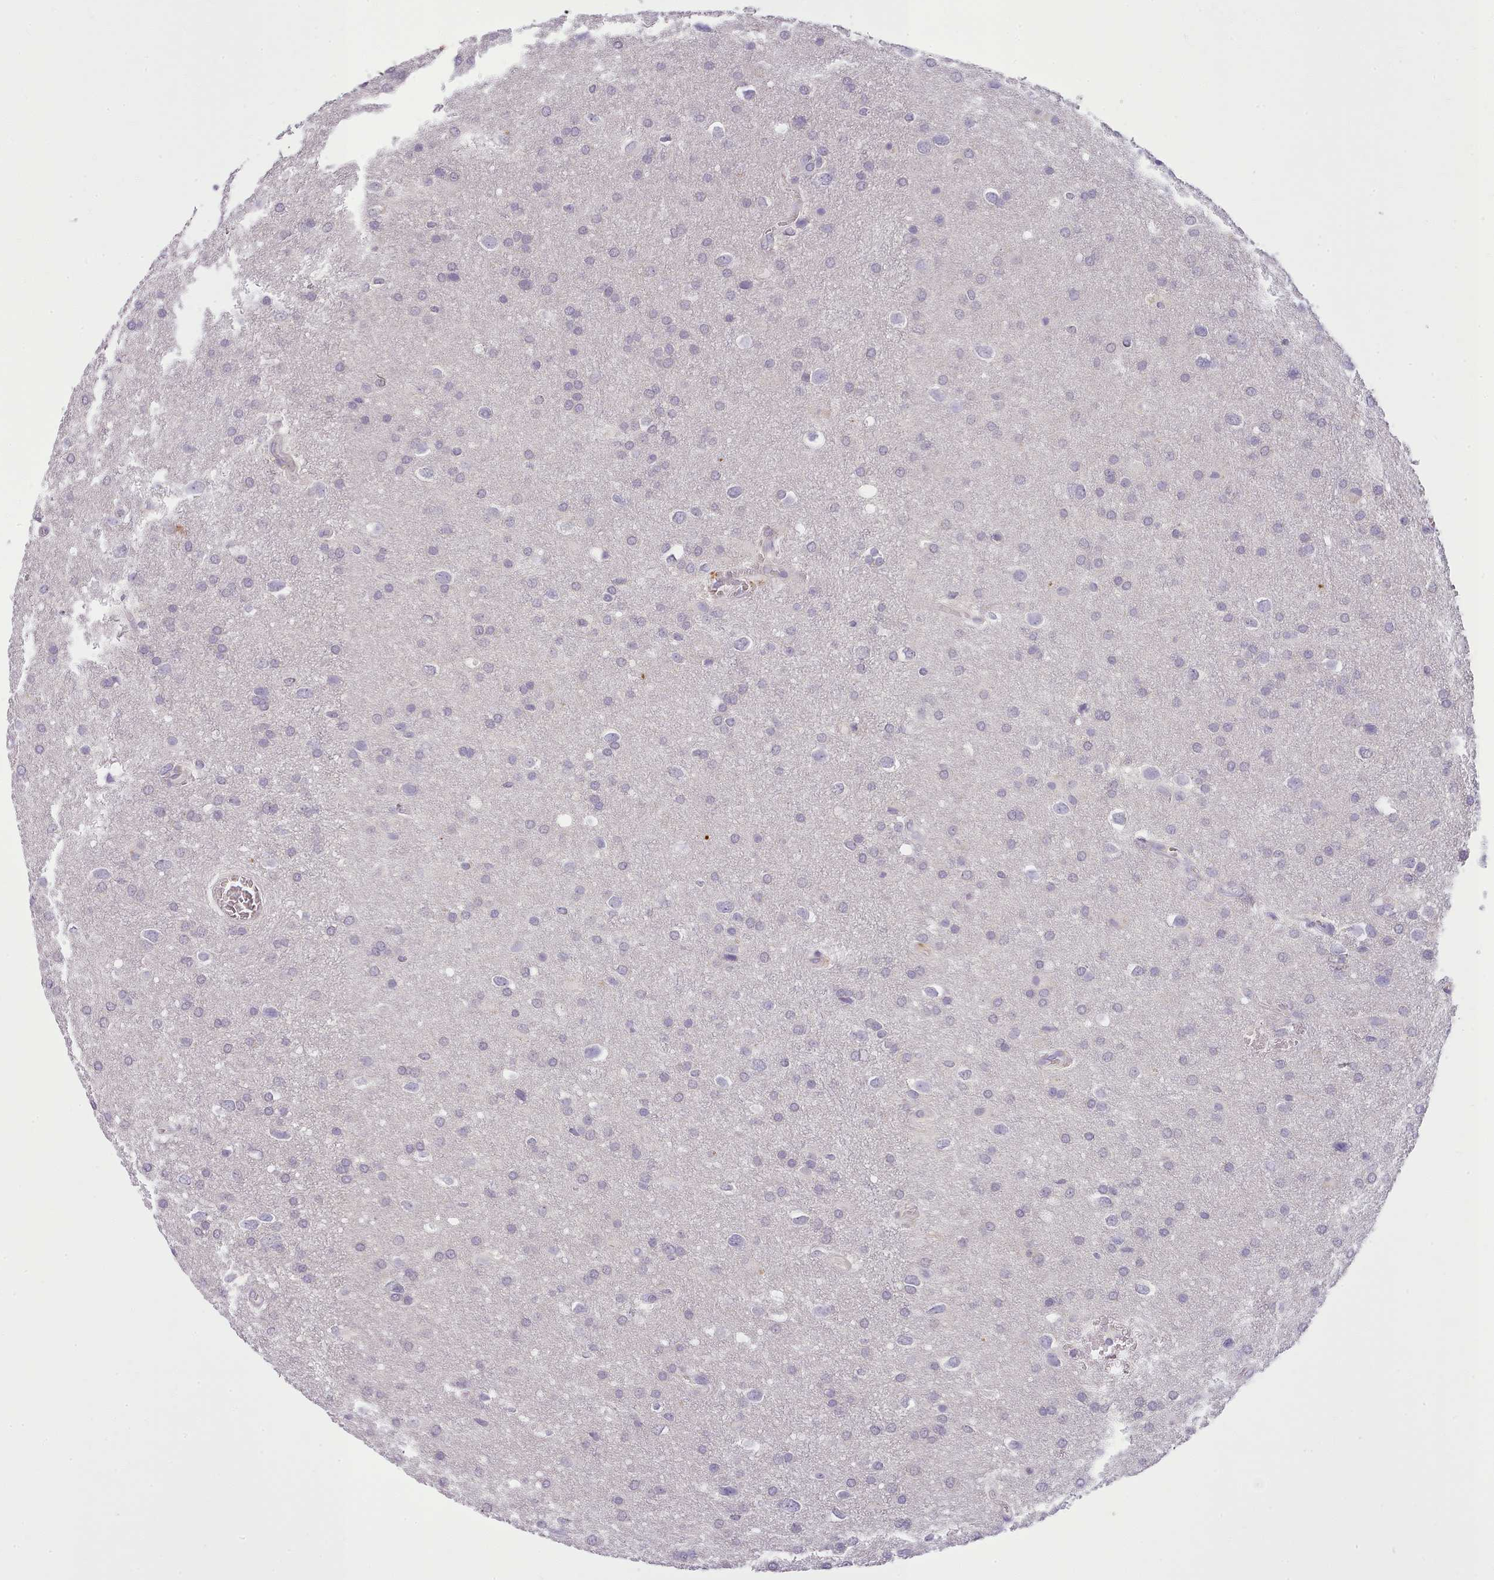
{"staining": {"intensity": "negative", "quantity": "none", "location": "none"}, "tissue": "glioma", "cell_type": "Tumor cells", "image_type": "cancer", "snomed": [{"axis": "morphology", "description": "Glioma, malignant, Low grade"}, {"axis": "topography", "description": "Brain"}], "caption": "High magnification brightfield microscopy of malignant glioma (low-grade) stained with DAB (brown) and counterstained with hematoxylin (blue): tumor cells show no significant staining.", "gene": "FAM83E", "patient": {"sex": "female", "age": 32}}